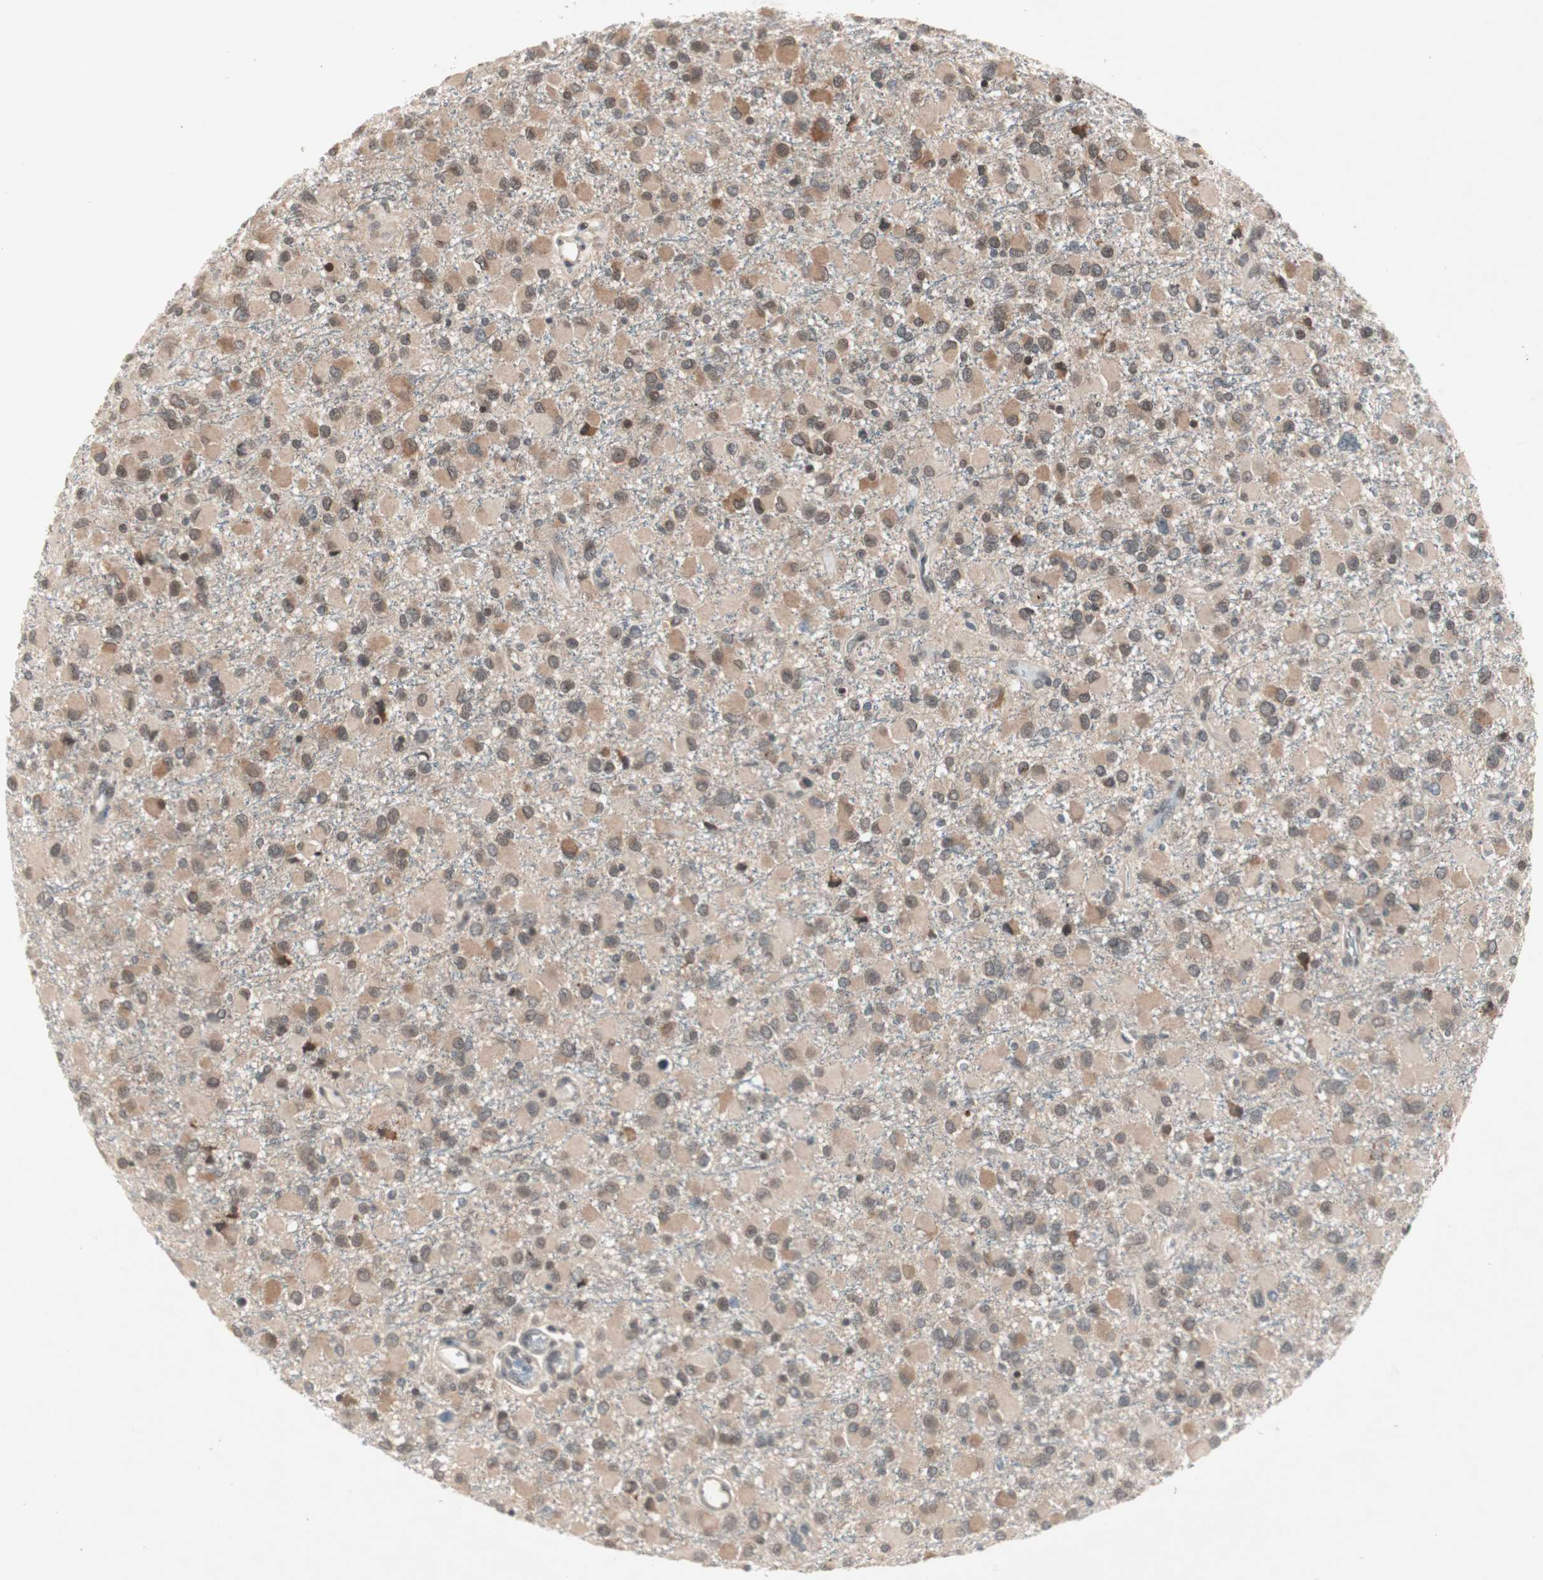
{"staining": {"intensity": "weak", "quantity": "25%-75%", "location": "cytoplasmic/membranous"}, "tissue": "glioma", "cell_type": "Tumor cells", "image_type": "cancer", "snomed": [{"axis": "morphology", "description": "Glioma, malignant, Low grade"}, {"axis": "topography", "description": "Brain"}], "caption": "Glioma tissue reveals weak cytoplasmic/membranous staining in approximately 25%-75% of tumor cells, visualized by immunohistochemistry.", "gene": "PGBD1", "patient": {"sex": "male", "age": 42}}